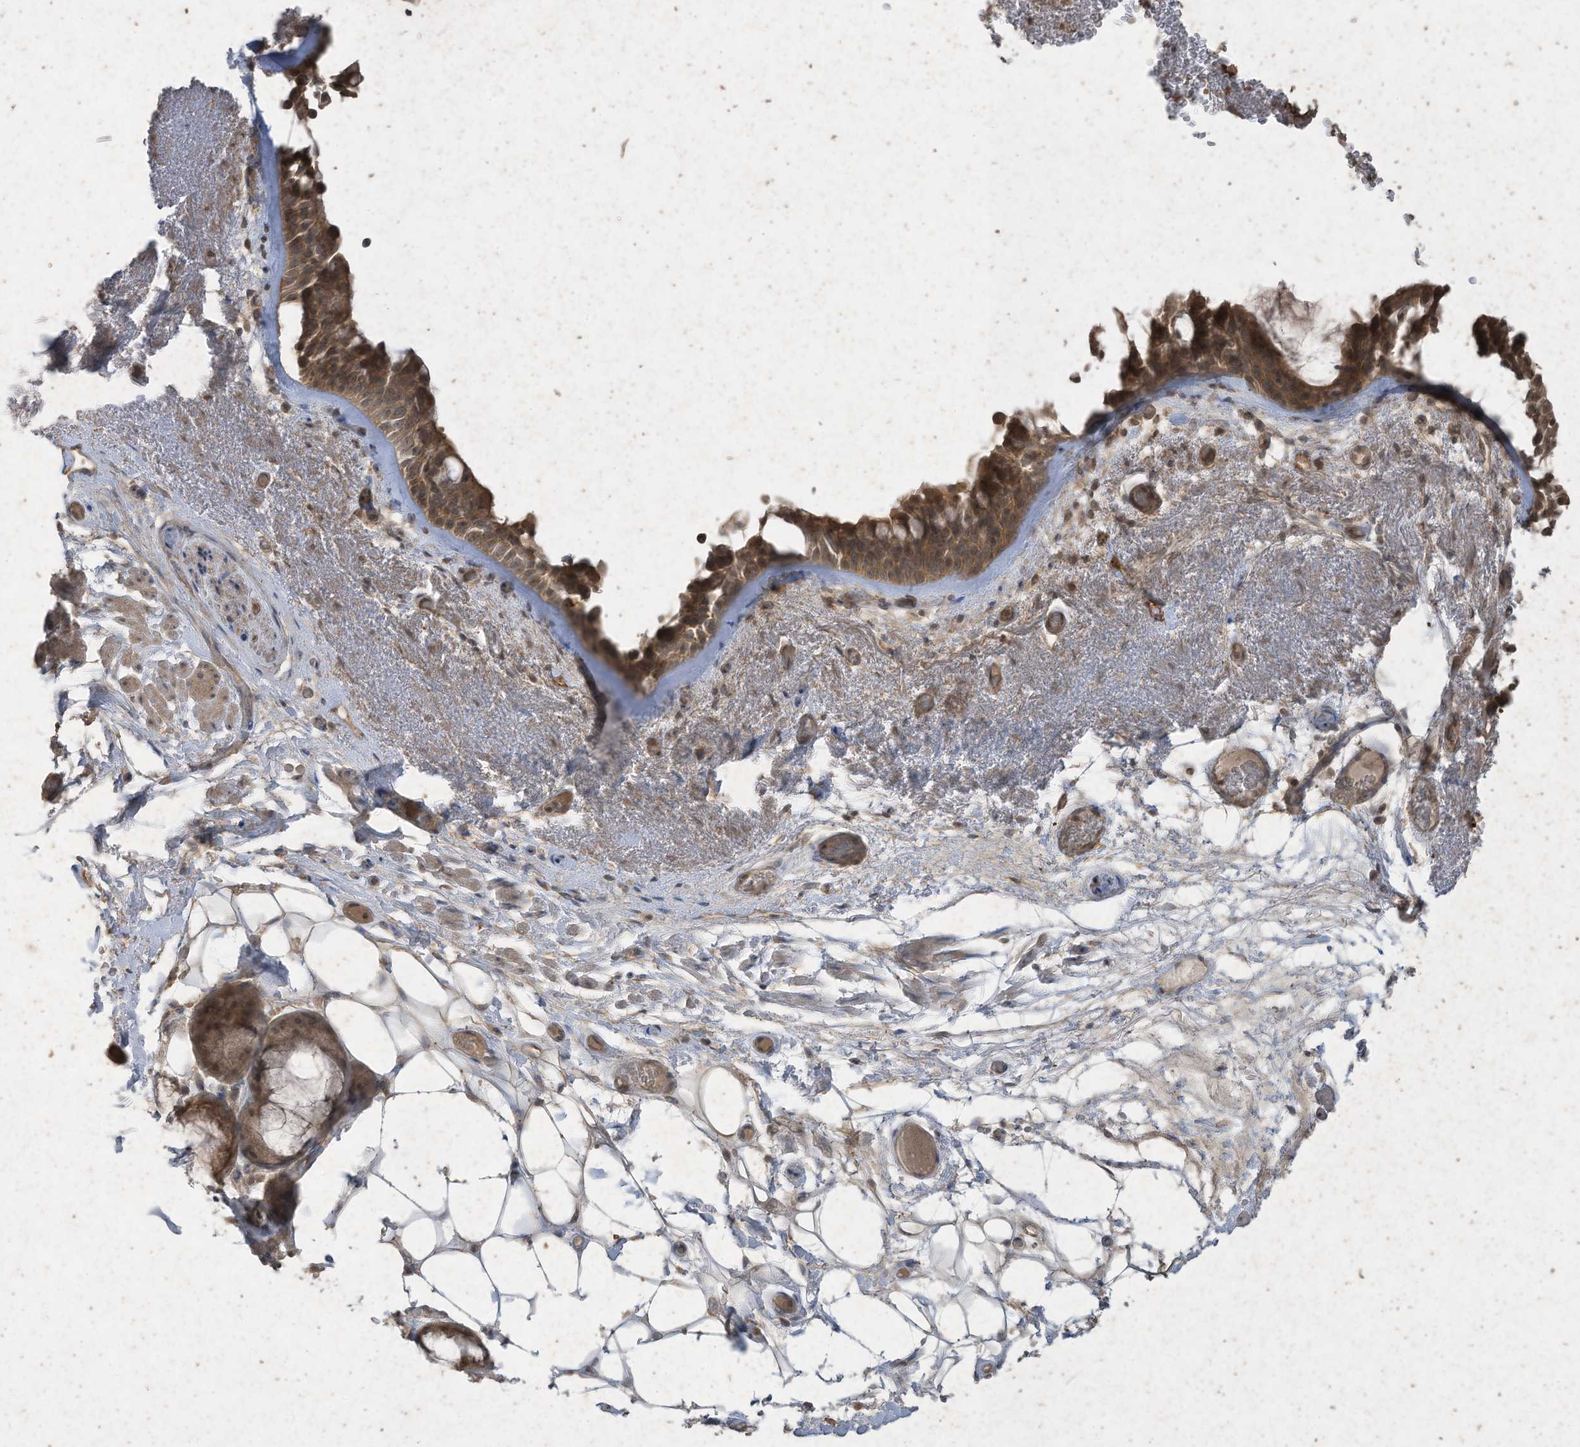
{"staining": {"intensity": "moderate", "quantity": ">75%", "location": "cytoplasmic/membranous"}, "tissue": "bronchus", "cell_type": "Respiratory epithelial cells", "image_type": "normal", "snomed": [{"axis": "morphology", "description": "Normal tissue, NOS"}, {"axis": "morphology", "description": "Squamous cell carcinoma, NOS"}, {"axis": "topography", "description": "Lymph node"}, {"axis": "topography", "description": "Bronchus"}, {"axis": "topography", "description": "Lung"}], "caption": "Immunohistochemical staining of normal bronchus exhibits medium levels of moderate cytoplasmic/membranous positivity in approximately >75% of respiratory epithelial cells. The staining is performed using DAB (3,3'-diaminobenzidine) brown chromogen to label protein expression. The nuclei are counter-stained blue using hematoxylin.", "gene": "MATN2", "patient": {"sex": "male", "age": 66}}